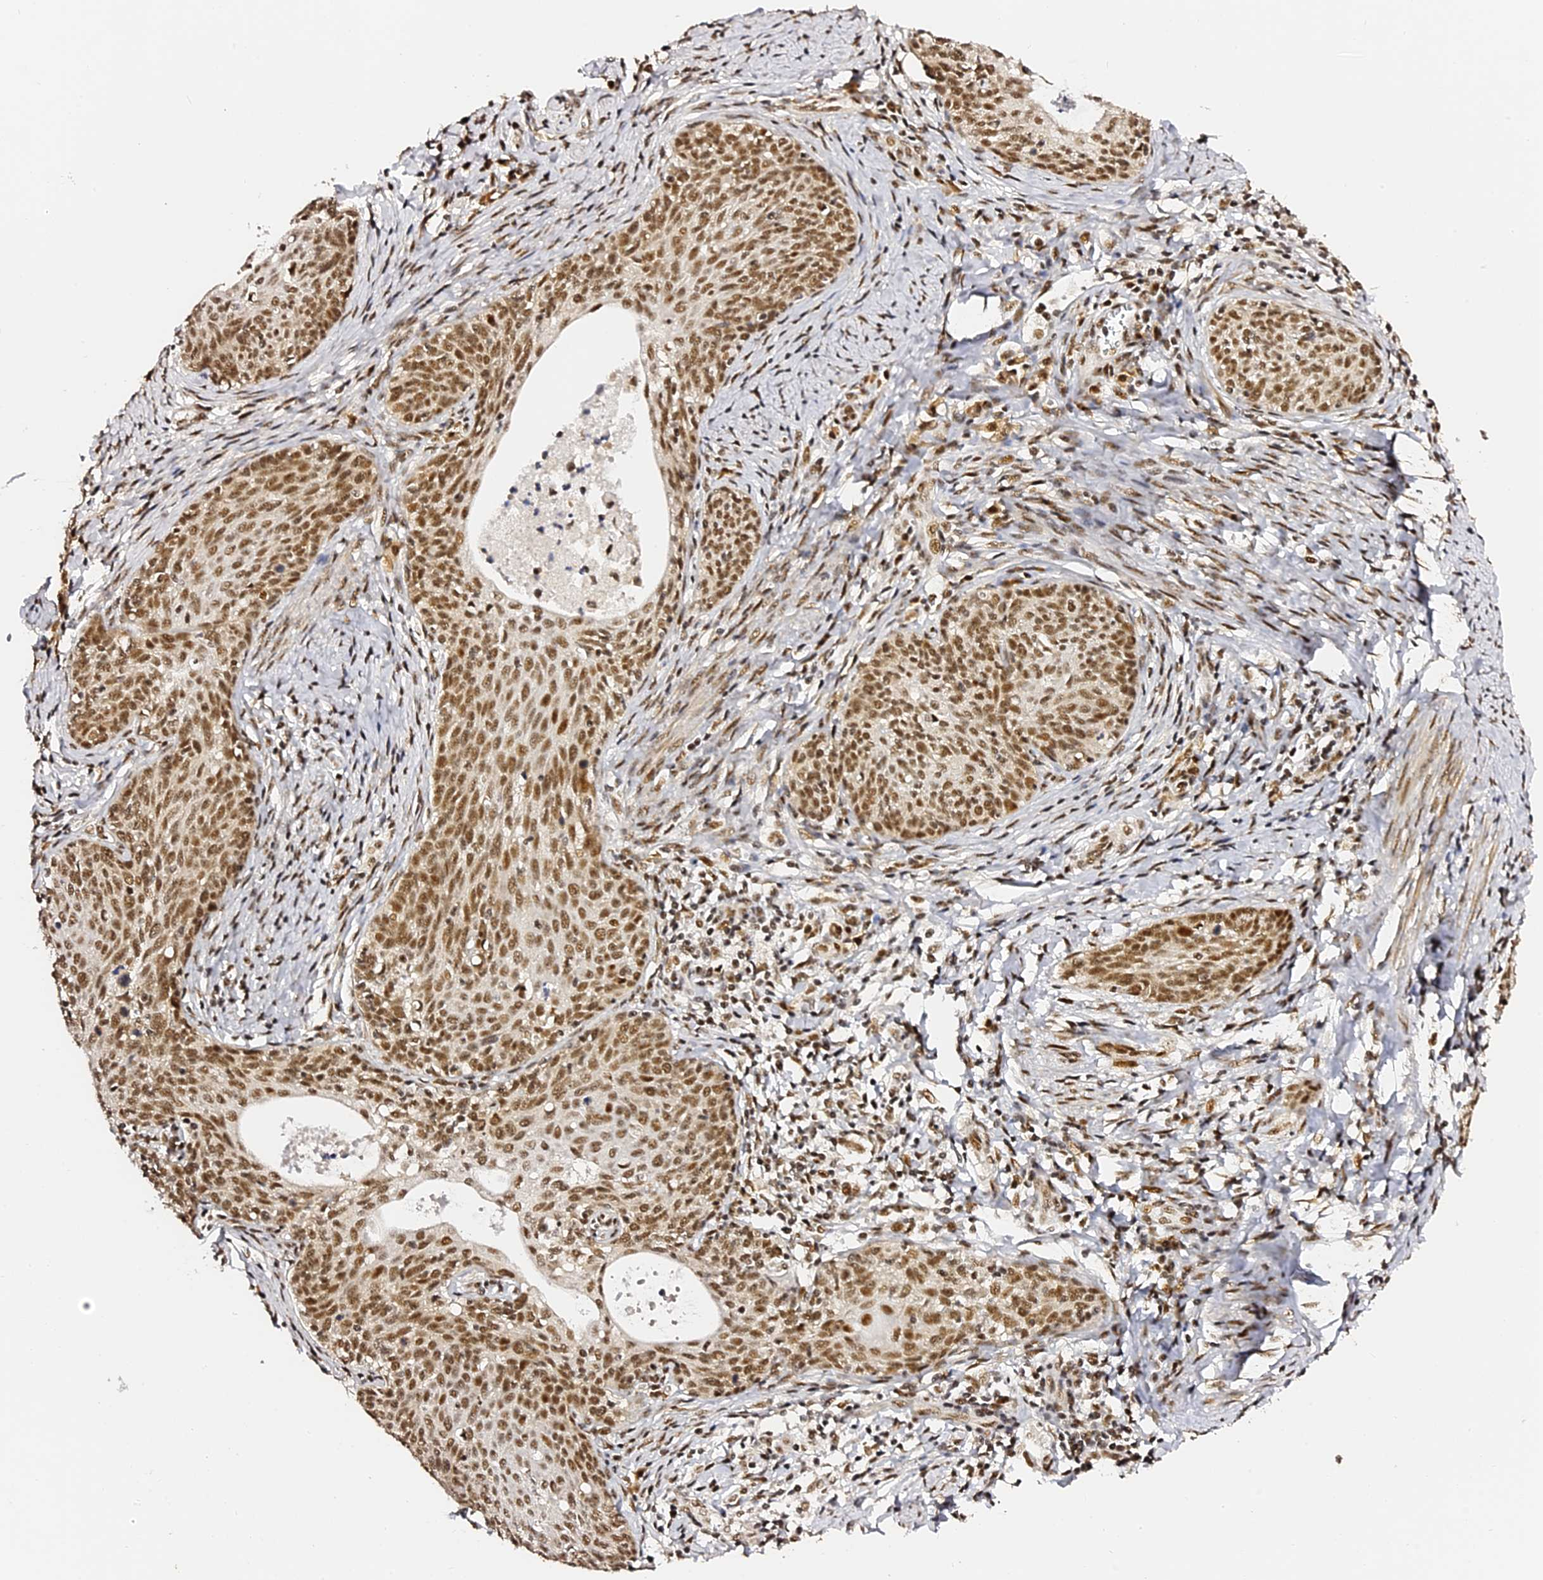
{"staining": {"intensity": "moderate", "quantity": ">75%", "location": "nuclear"}, "tissue": "cervical cancer", "cell_type": "Tumor cells", "image_type": "cancer", "snomed": [{"axis": "morphology", "description": "Squamous cell carcinoma, NOS"}, {"axis": "topography", "description": "Cervix"}], "caption": "IHC photomicrograph of neoplastic tissue: human squamous cell carcinoma (cervical) stained using immunohistochemistry shows medium levels of moderate protein expression localized specifically in the nuclear of tumor cells, appearing as a nuclear brown color.", "gene": "MCRS1", "patient": {"sex": "female", "age": 52}}